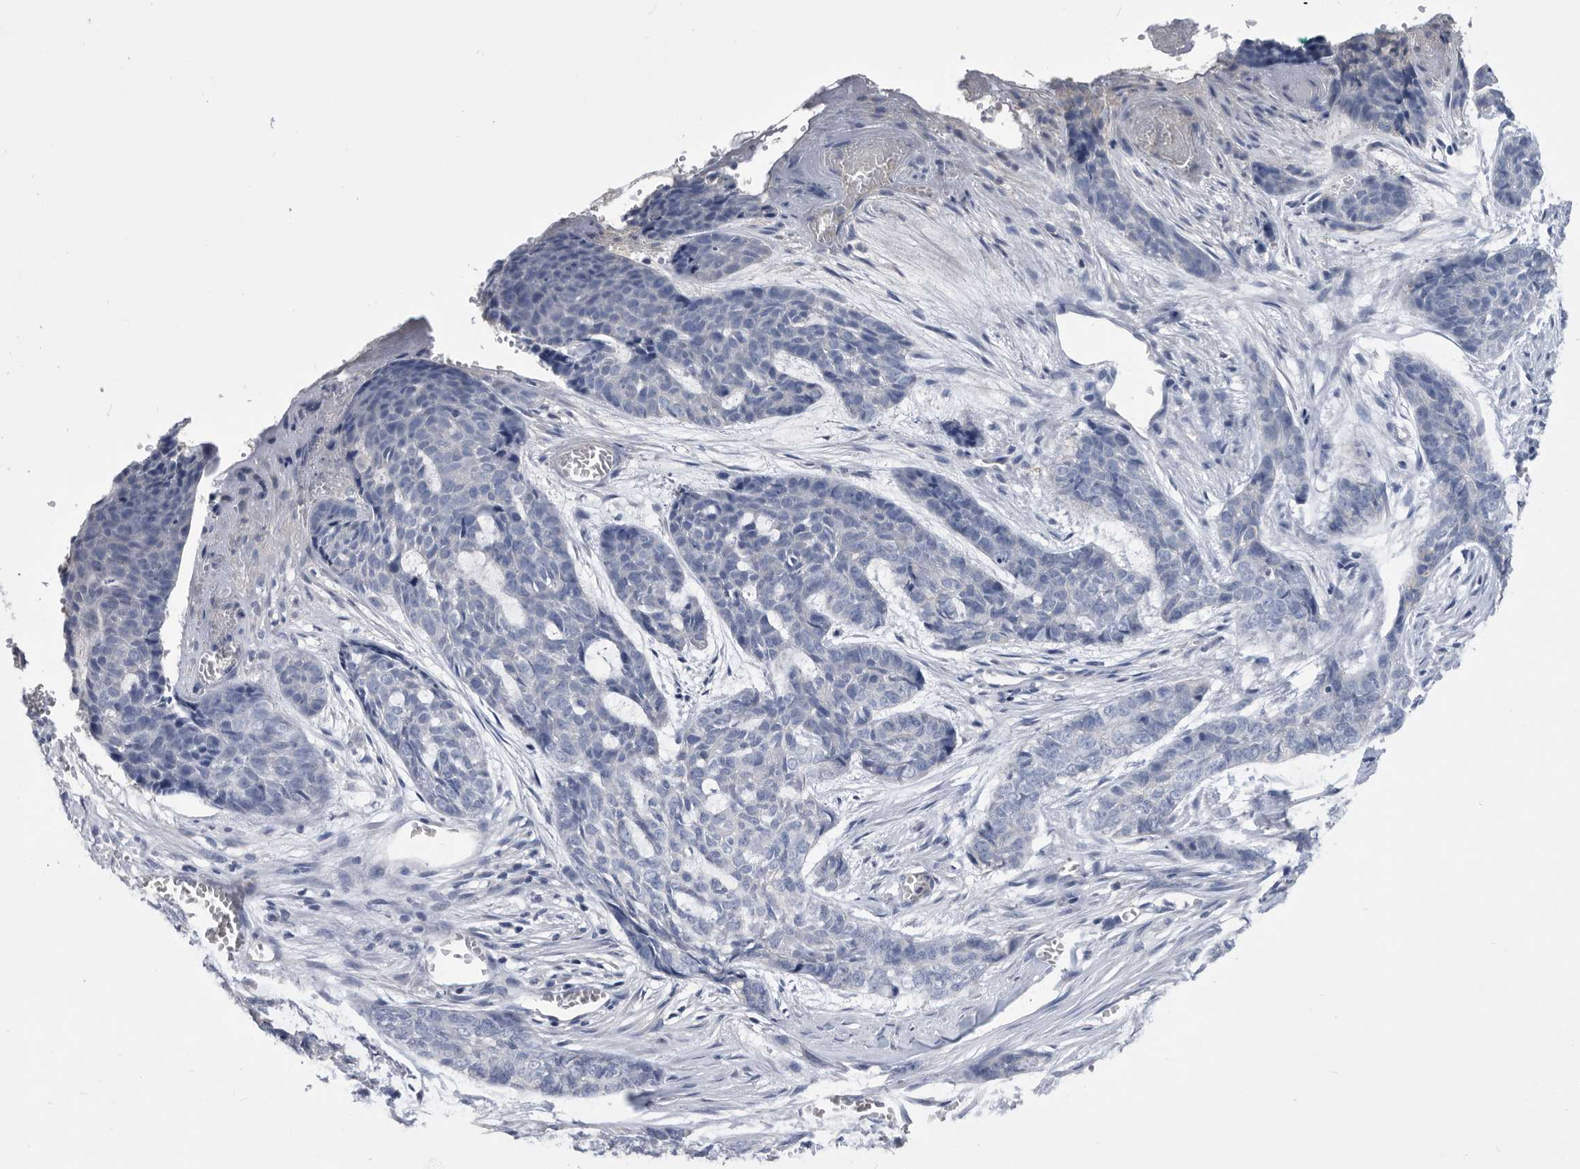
{"staining": {"intensity": "negative", "quantity": "none", "location": "none"}, "tissue": "skin cancer", "cell_type": "Tumor cells", "image_type": "cancer", "snomed": [{"axis": "morphology", "description": "Basal cell carcinoma"}, {"axis": "topography", "description": "Skin"}], "caption": "IHC micrograph of human skin cancer stained for a protein (brown), which shows no staining in tumor cells.", "gene": "BTBD6", "patient": {"sex": "female", "age": 64}}